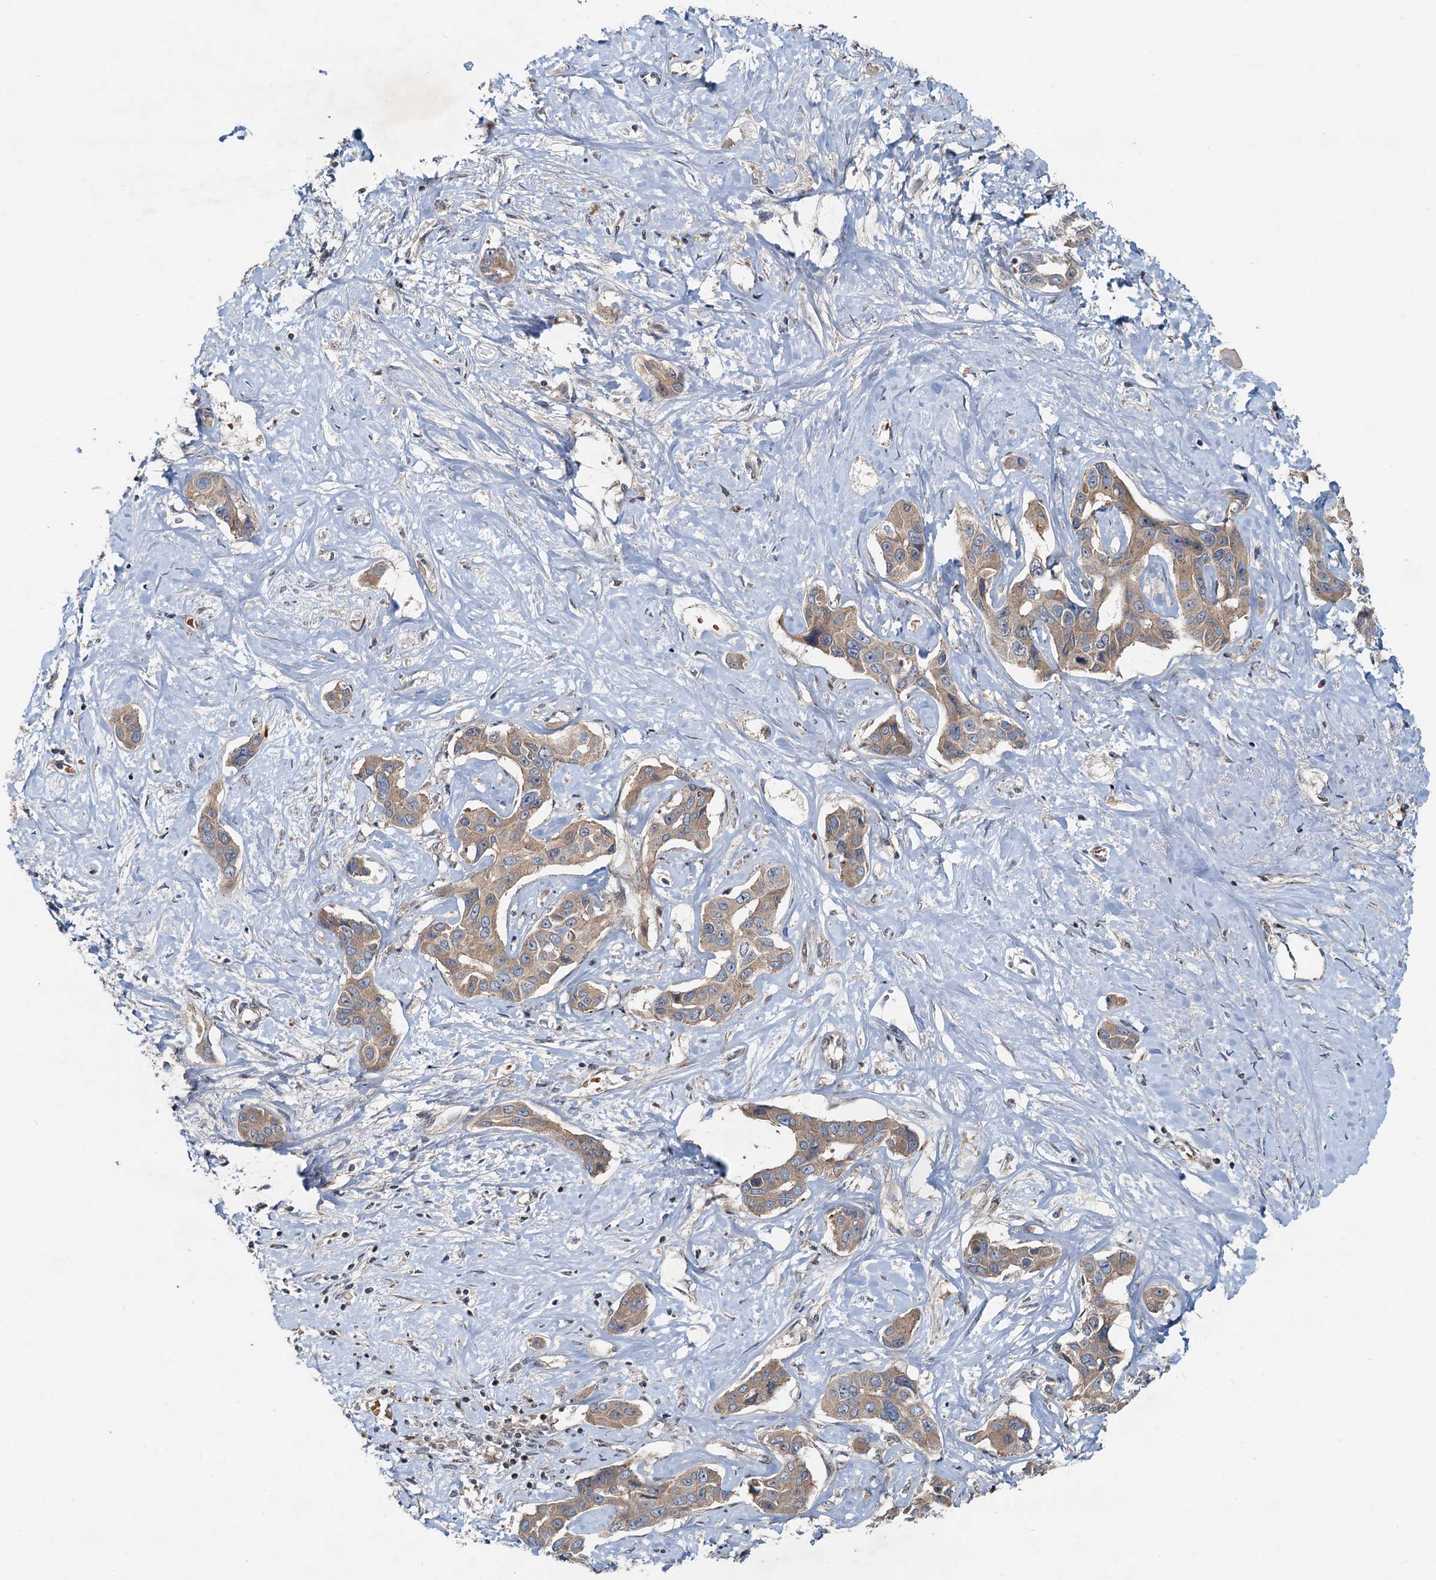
{"staining": {"intensity": "weak", "quantity": ">75%", "location": "cytoplasmic/membranous"}, "tissue": "liver cancer", "cell_type": "Tumor cells", "image_type": "cancer", "snomed": [{"axis": "morphology", "description": "Cholangiocarcinoma"}, {"axis": "topography", "description": "Liver"}], "caption": "Weak cytoplasmic/membranous staining for a protein is identified in about >75% of tumor cells of cholangiocarcinoma (liver) using immunohistochemistry (IHC).", "gene": "CEP68", "patient": {"sex": "male", "age": 59}}